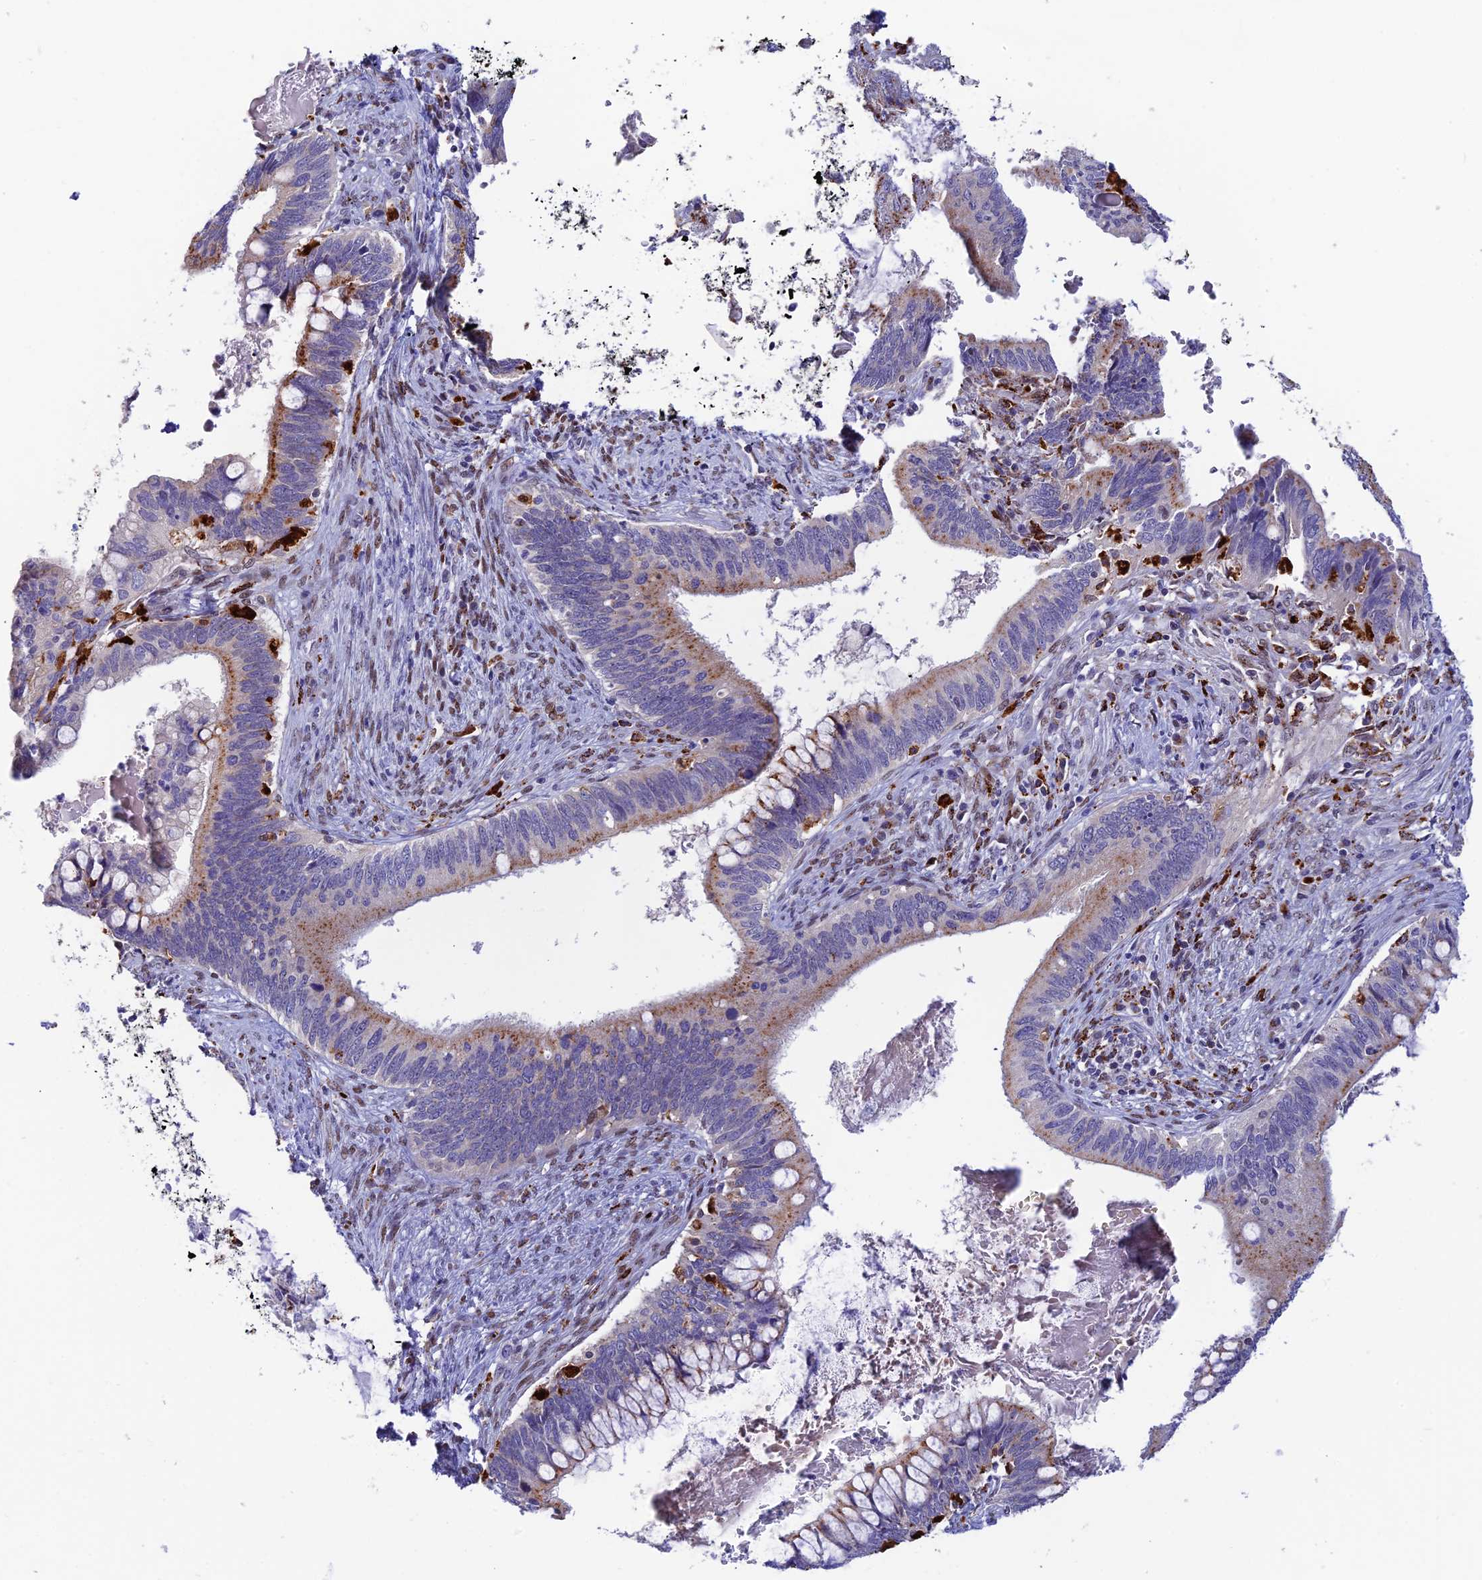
{"staining": {"intensity": "moderate", "quantity": "25%-75%", "location": "cytoplasmic/membranous"}, "tissue": "cervical cancer", "cell_type": "Tumor cells", "image_type": "cancer", "snomed": [{"axis": "morphology", "description": "Adenocarcinoma, NOS"}, {"axis": "topography", "description": "Cervix"}], "caption": "A medium amount of moderate cytoplasmic/membranous staining is appreciated in approximately 25%-75% of tumor cells in adenocarcinoma (cervical) tissue.", "gene": "HIC1", "patient": {"sex": "female", "age": 42}}